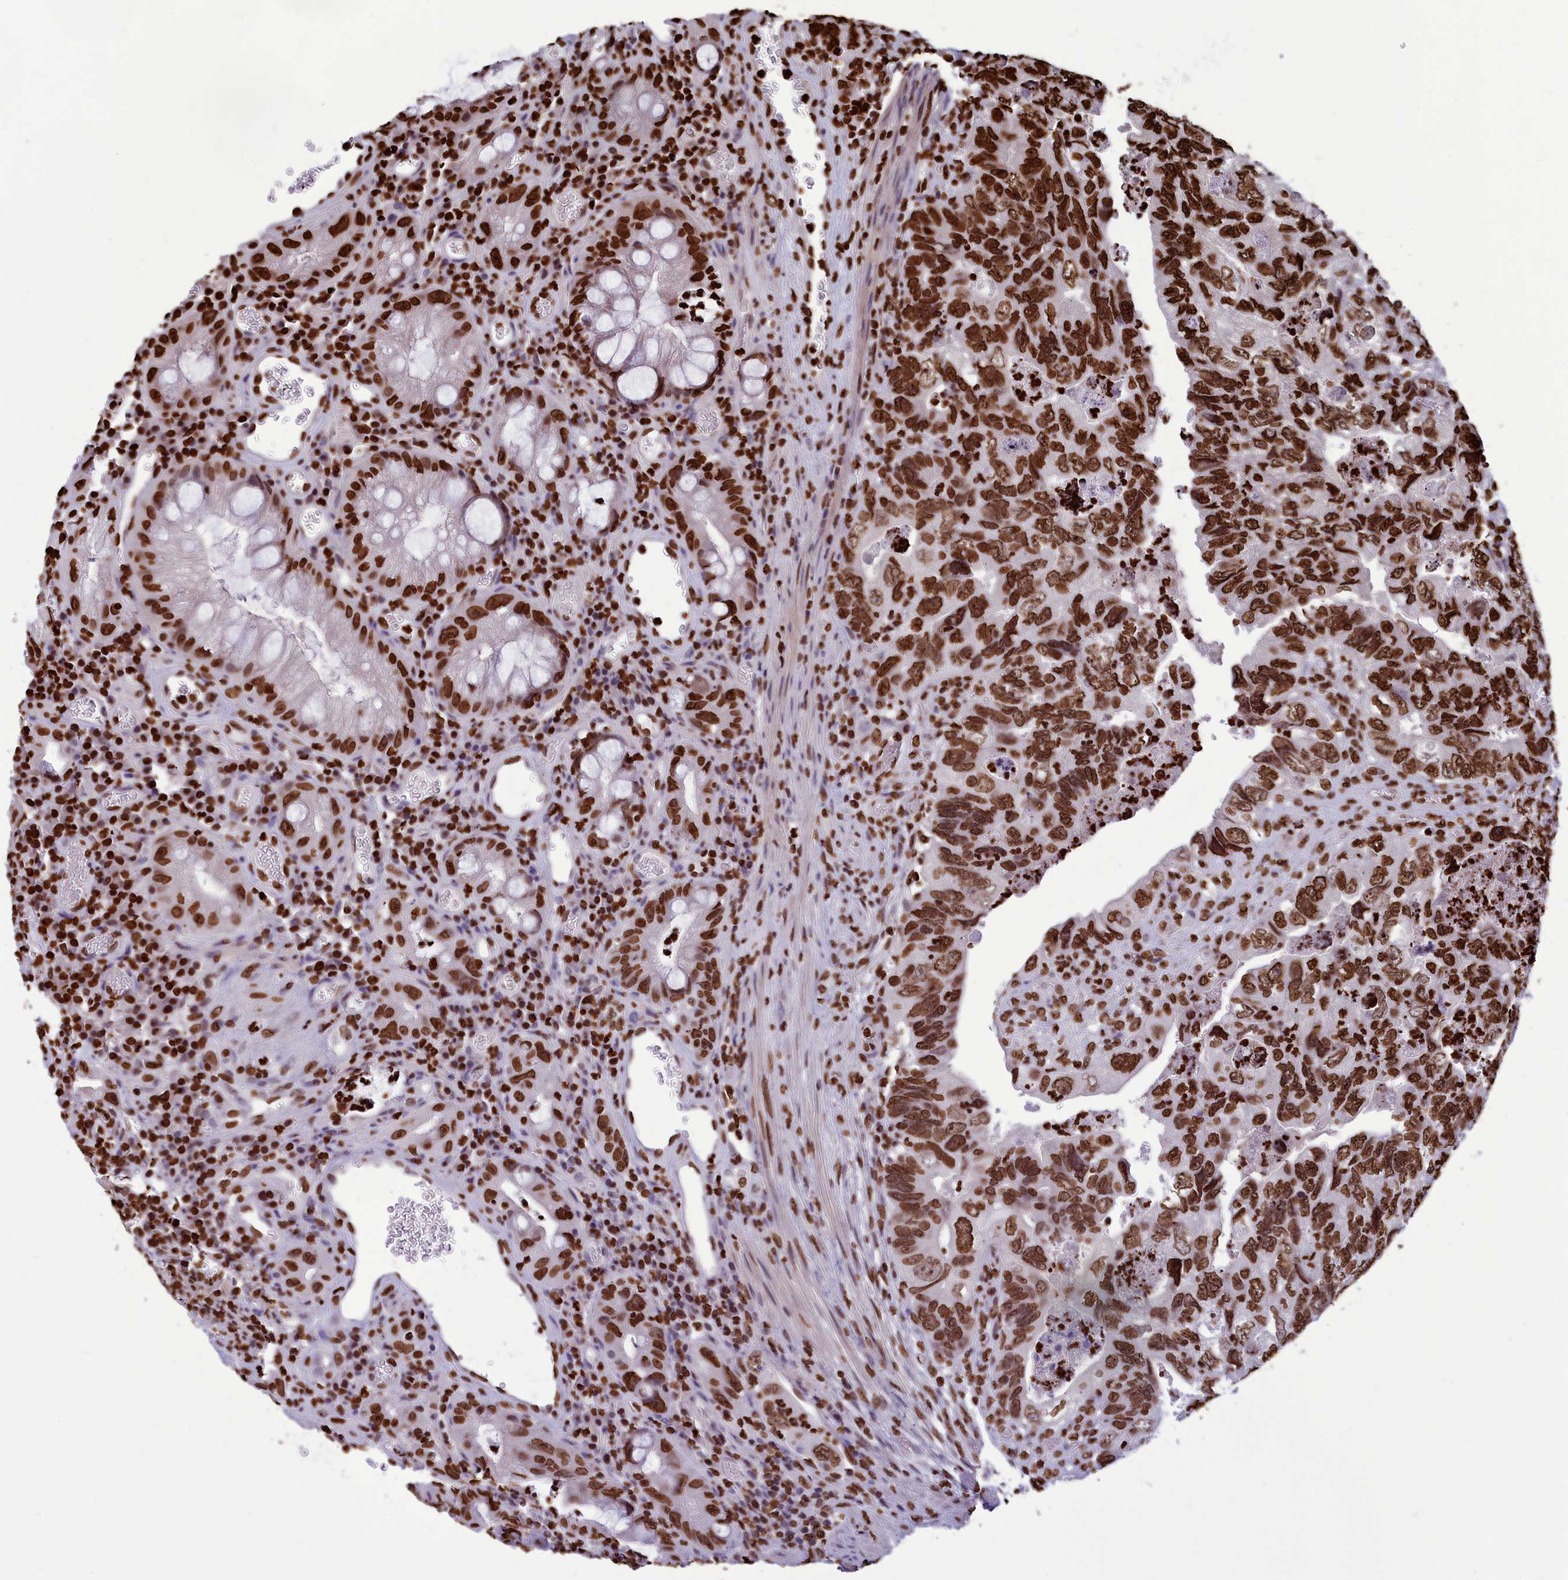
{"staining": {"intensity": "strong", "quantity": ">75%", "location": "nuclear"}, "tissue": "colorectal cancer", "cell_type": "Tumor cells", "image_type": "cancer", "snomed": [{"axis": "morphology", "description": "Adenocarcinoma, NOS"}, {"axis": "topography", "description": "Rectum"}], "caption": "Protein expression analysis of colorectal cancer reveals strong nuclear staining in about >75% of tumor cells.", "gene": "AKAP17A", "patient": {"sex": "male", "age": 63}}